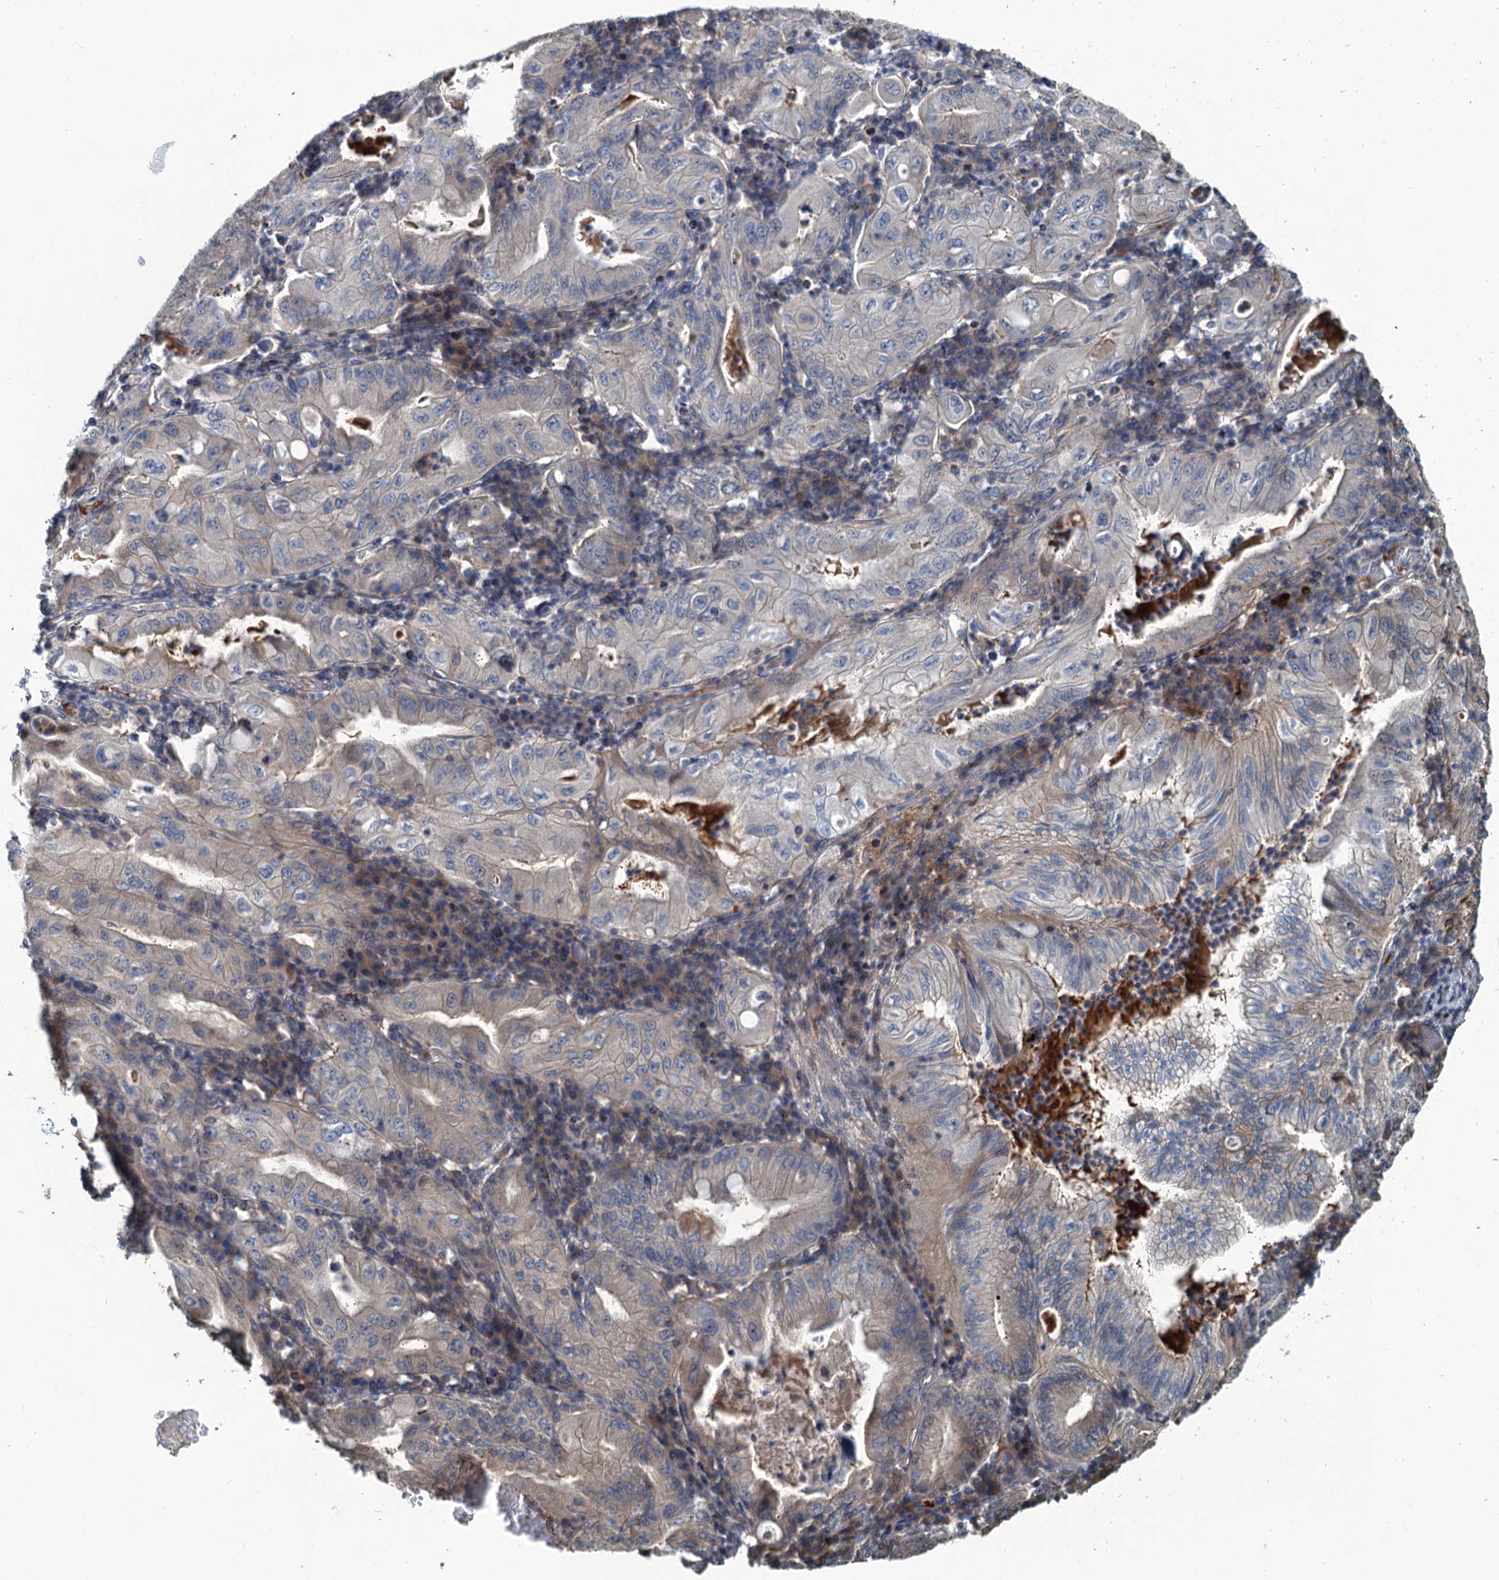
{"staining": {"intensity": "weak", "quantity": "<25%", "location": "cytoplasmic/membranous"}, "tissue": "stomach cancer", "cell_type": "Tumor cells", "image_type": "cancer", "snomed": [{"axis": "morphology", "description": "Normal tissue, NOS"}, {"axis": "morphology", "description": "Adenocarcinoma, NOS"}, {"axis": "topography", "description": "Esophagus"}, {"axis": "topography", "description": "Stomach, upper"}, {"axis": "topography", "description": "Peripheral nerve tissue"}], "caption": "Micrograph shows no protein staining in tumor cells of stomach adenocarcinoma tissue.", "gene": "TEDC1", "patient": {"sex": "male", "age": 62}}